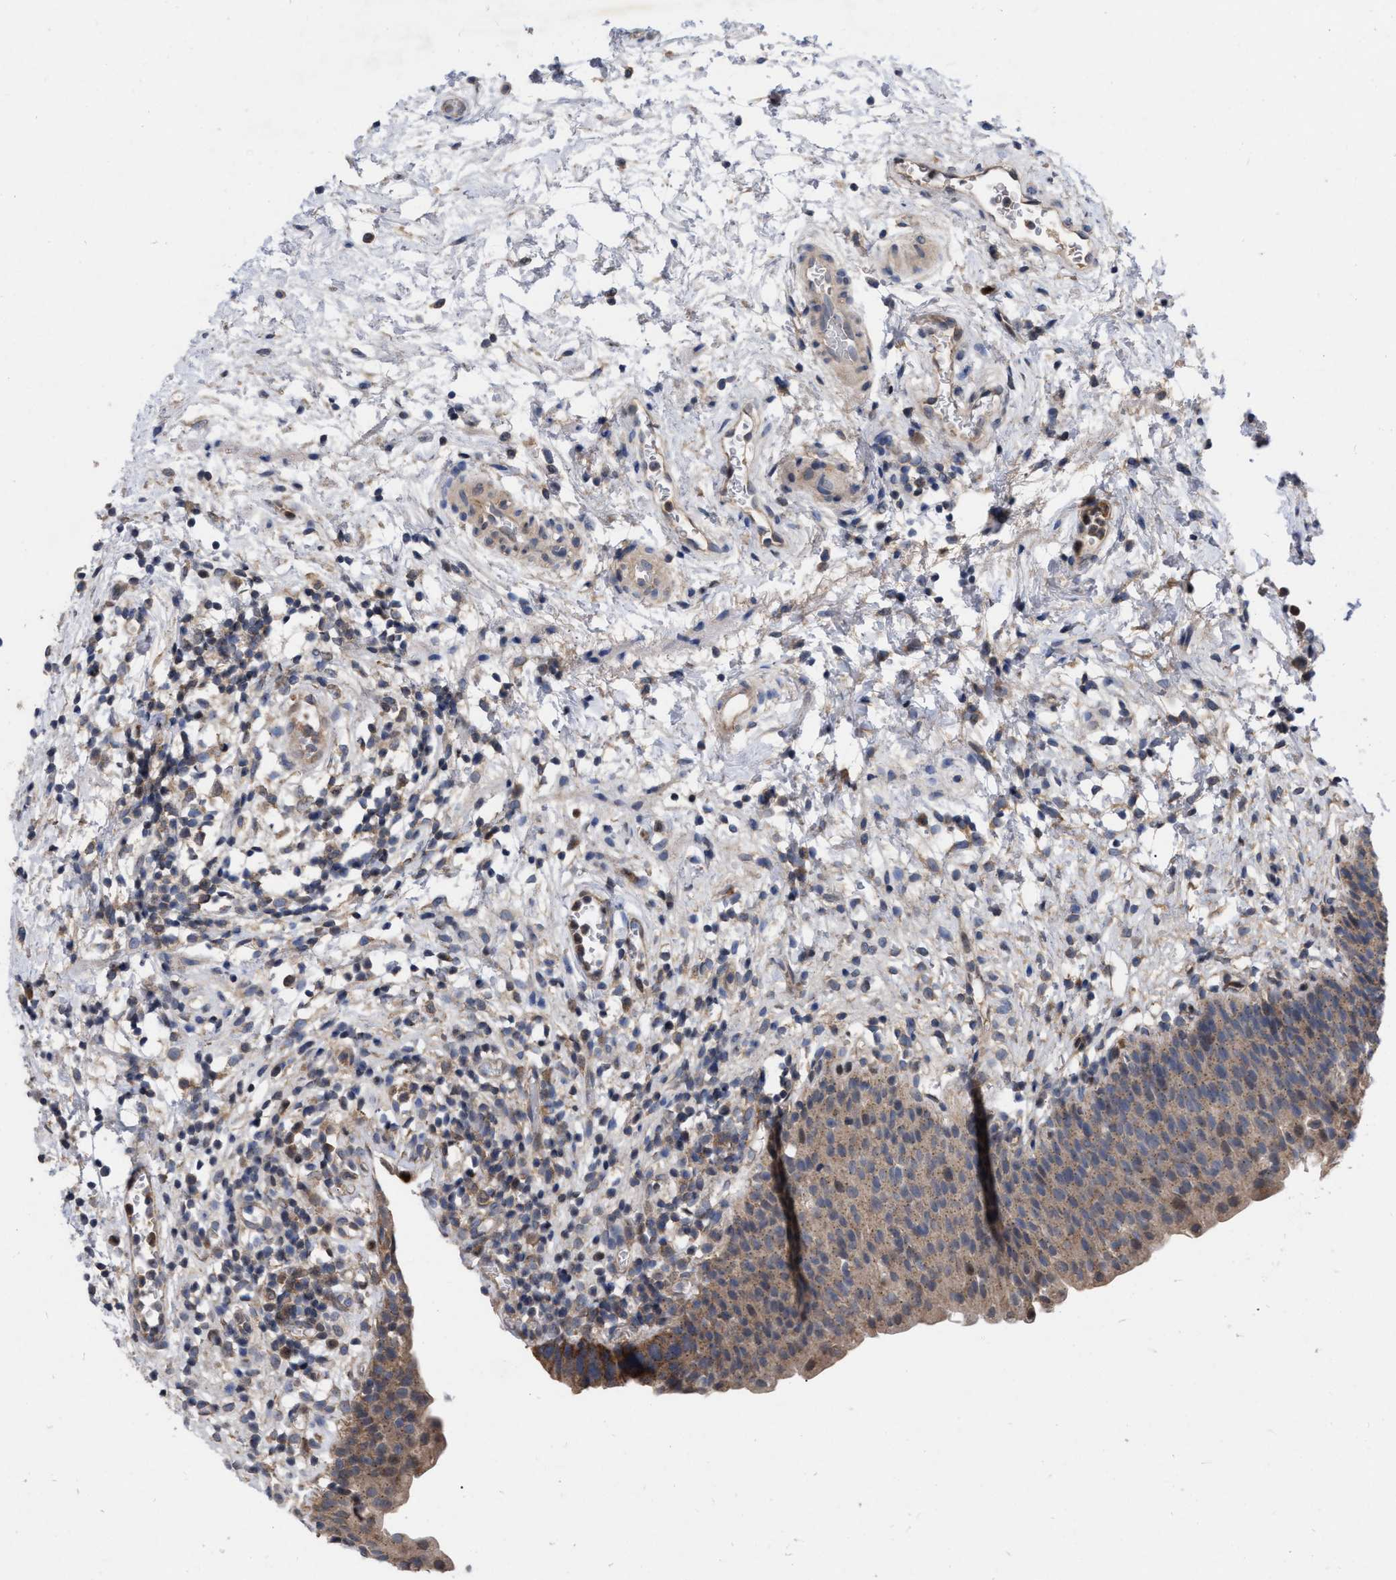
{"staining": {"intensity": "weak", "quantity": ">75%", "location": "cytoplasmic/membranous"}, "tissue": "urinary bladder", "cell_type": "Urothelial cells", "image_type": "normal", "snomed": [{"axis": "morphology", "description": "Normal tissue, NOS"}, {"axis": "topography", "description": "Urinary bladder"}], "caption": "Urothelial cells exhibit weak cytoplasmic/membranous expression in about >75% of cells in normal urinary bladder. The staining was performed using DAB, with brown indicating positive protein expression. Nuclei are stained blue with hematoxylin.", "gene": "MDM4", "patient": {"sex": "male", "age": 37}}